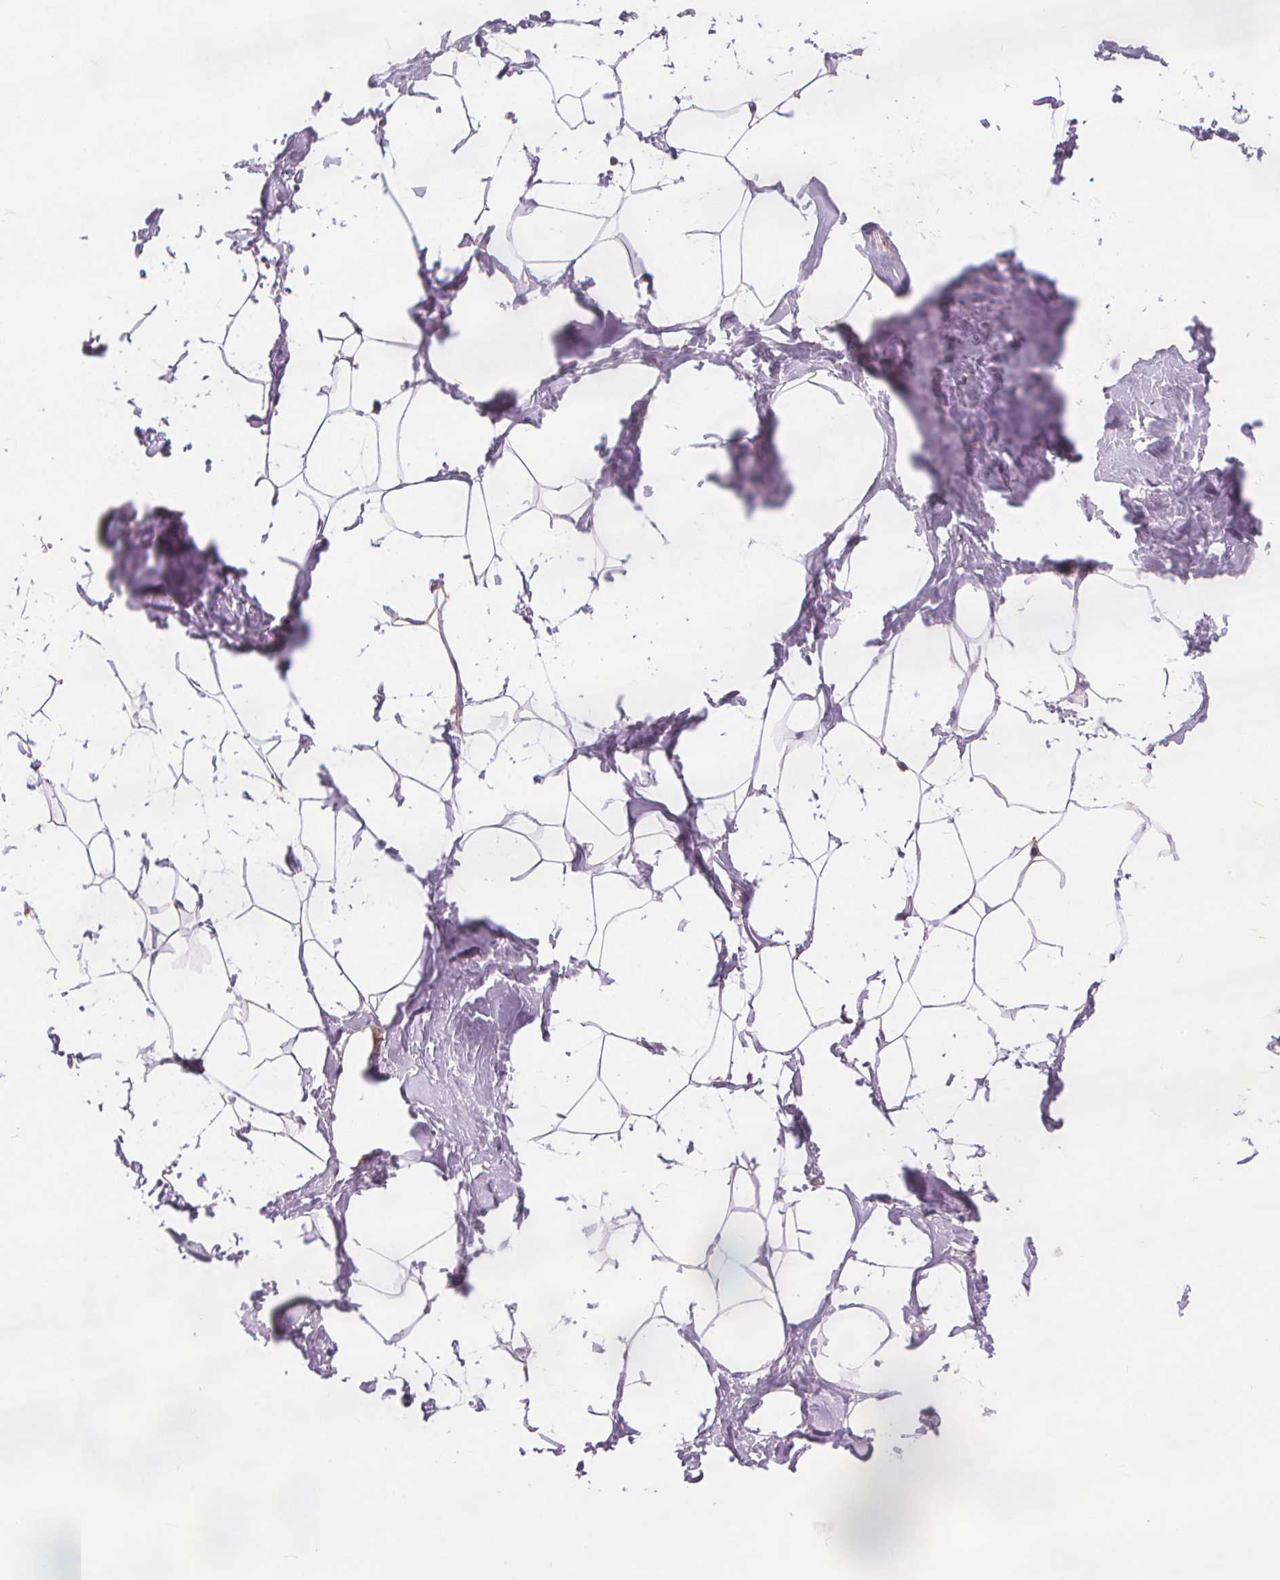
{"staining": {"intensity": "negative", "quantity": "none", "location": "none"}, "tissue": "breast", "cell_type": "Adipocytes", "image_type": "normal", "snomed": [{"axis": "morphology", "description": "Normal tissue, NOS"}, {"axis": "topography", "description": "Breast"}], "caption": "Immunohistochemical staining of benign human breast shows no significant expression in adipocytes. Brightfield microscopy of immunohistochemistry stained with DAB (3,3'-diaminobenzidine) (brown) and hematoxylin (blue), captured at high magnification.", "gene": "RAB20", "patient": {"sex": "female", "age": 32}}